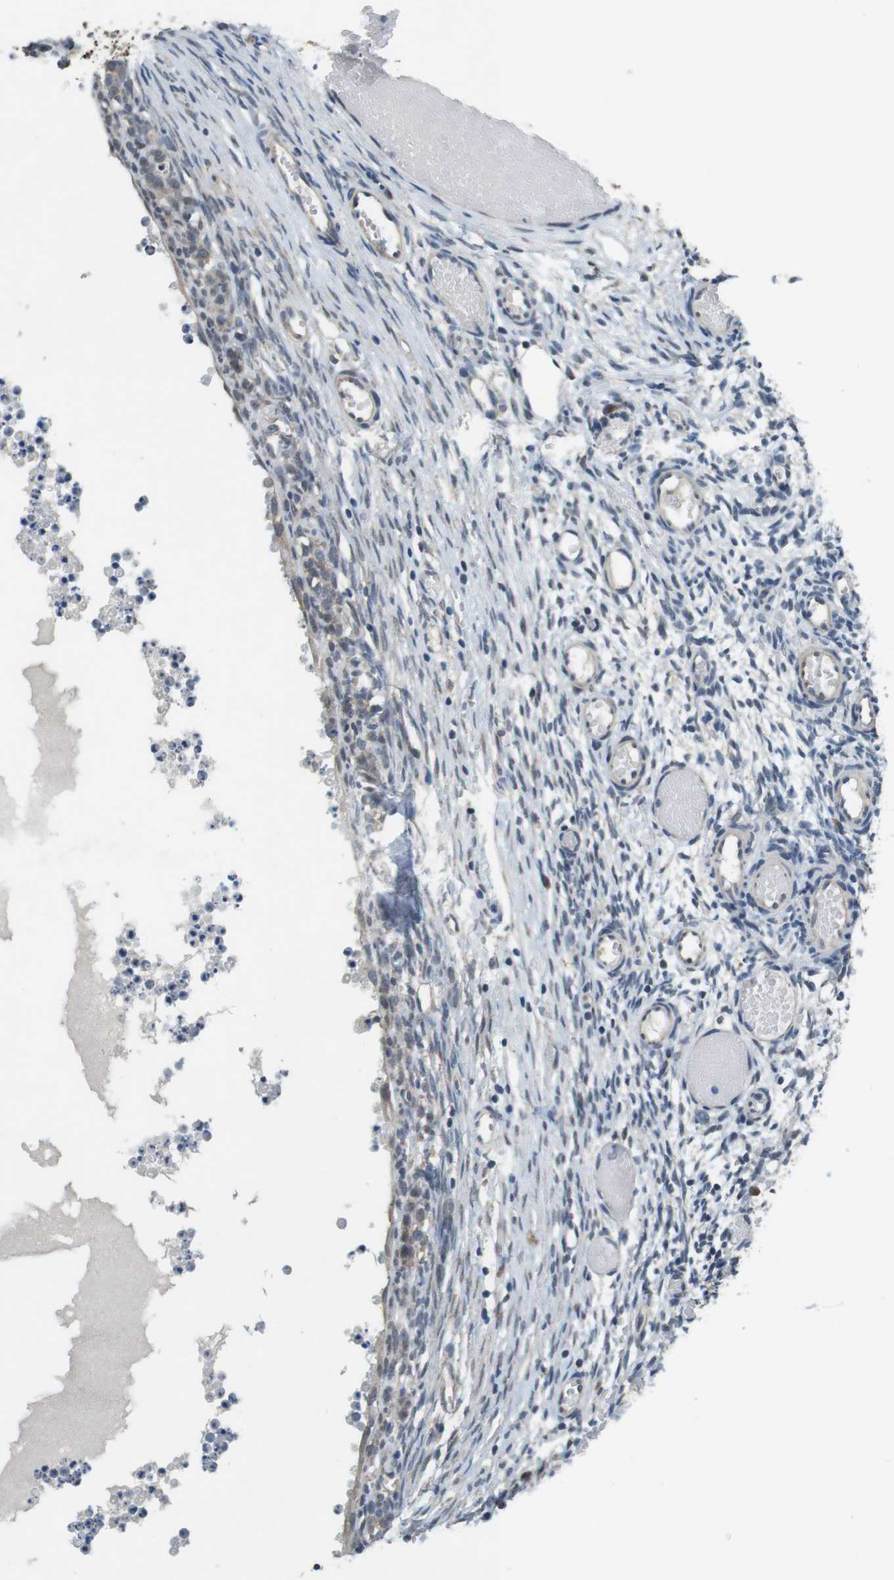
{"staining": {"intensity": "weak", "quantity": "<25%", "location": "cytoplasmic/membranous"}, "tissue": "ovary", "cell_type": "Ovarian stroma cells", "image_type": "normal", "snomed": [{"axis": "morphology", "description": "Normal tissue, NOS"}, {"axis": "topography", "description": "Ovary"}], "caption": "The immunohistochemistry photomicrograph has no significant staining in ovarian stroma cells of ovary.", "gene": "CLDN7", "patient": {"sex": "female", "age": 35}}